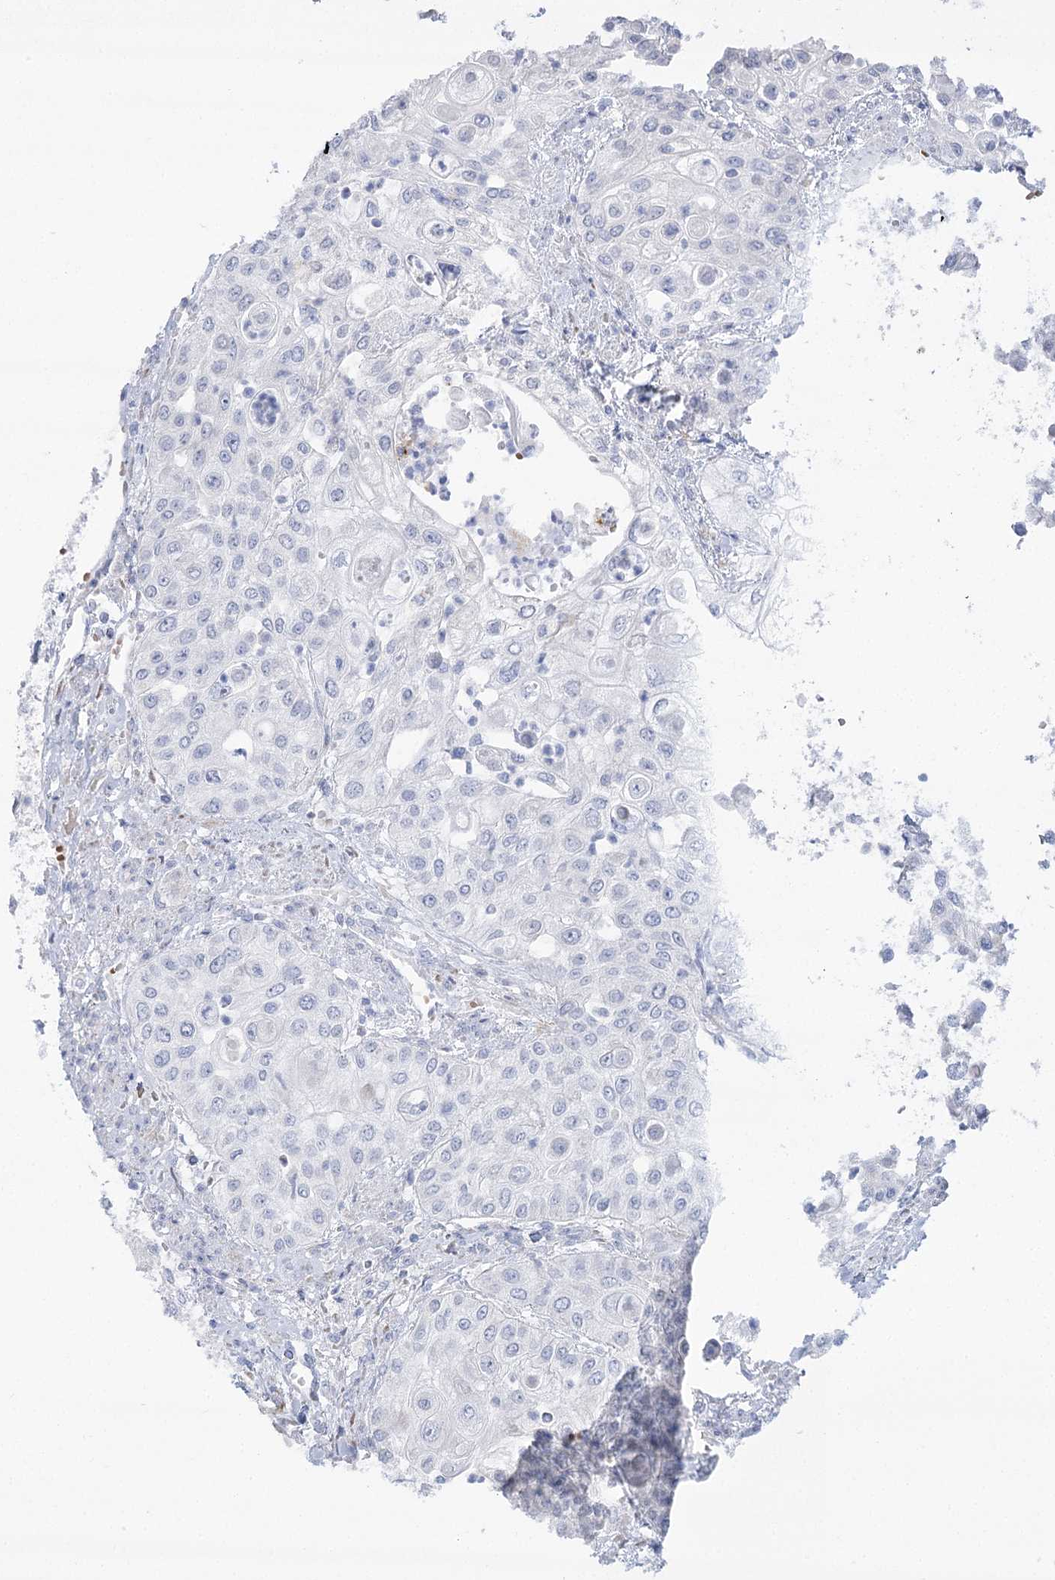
{"staining": {"intensity": "negative", "quantity": "none", "location": "none"}, "tissue": "urothelial cancer", "cell_type": "Tumor cells", "image_type": "cancer", "snomed": [{"axis": "morphology", "description": "Urothelial carcinoma, High grade"}, {"axis": "topography", "description": "Urinary bladder"}], "caption": "Immunohistochemistry (IHC) image of human urothelial cancer stained for a protein (brown), which displays no expression in tumor cells. (Immunohistochemistry (IHC), brightfield microscopy, high magnification).", "gene": "SIAE", "patient": {"sex": "female", "age": 79}}